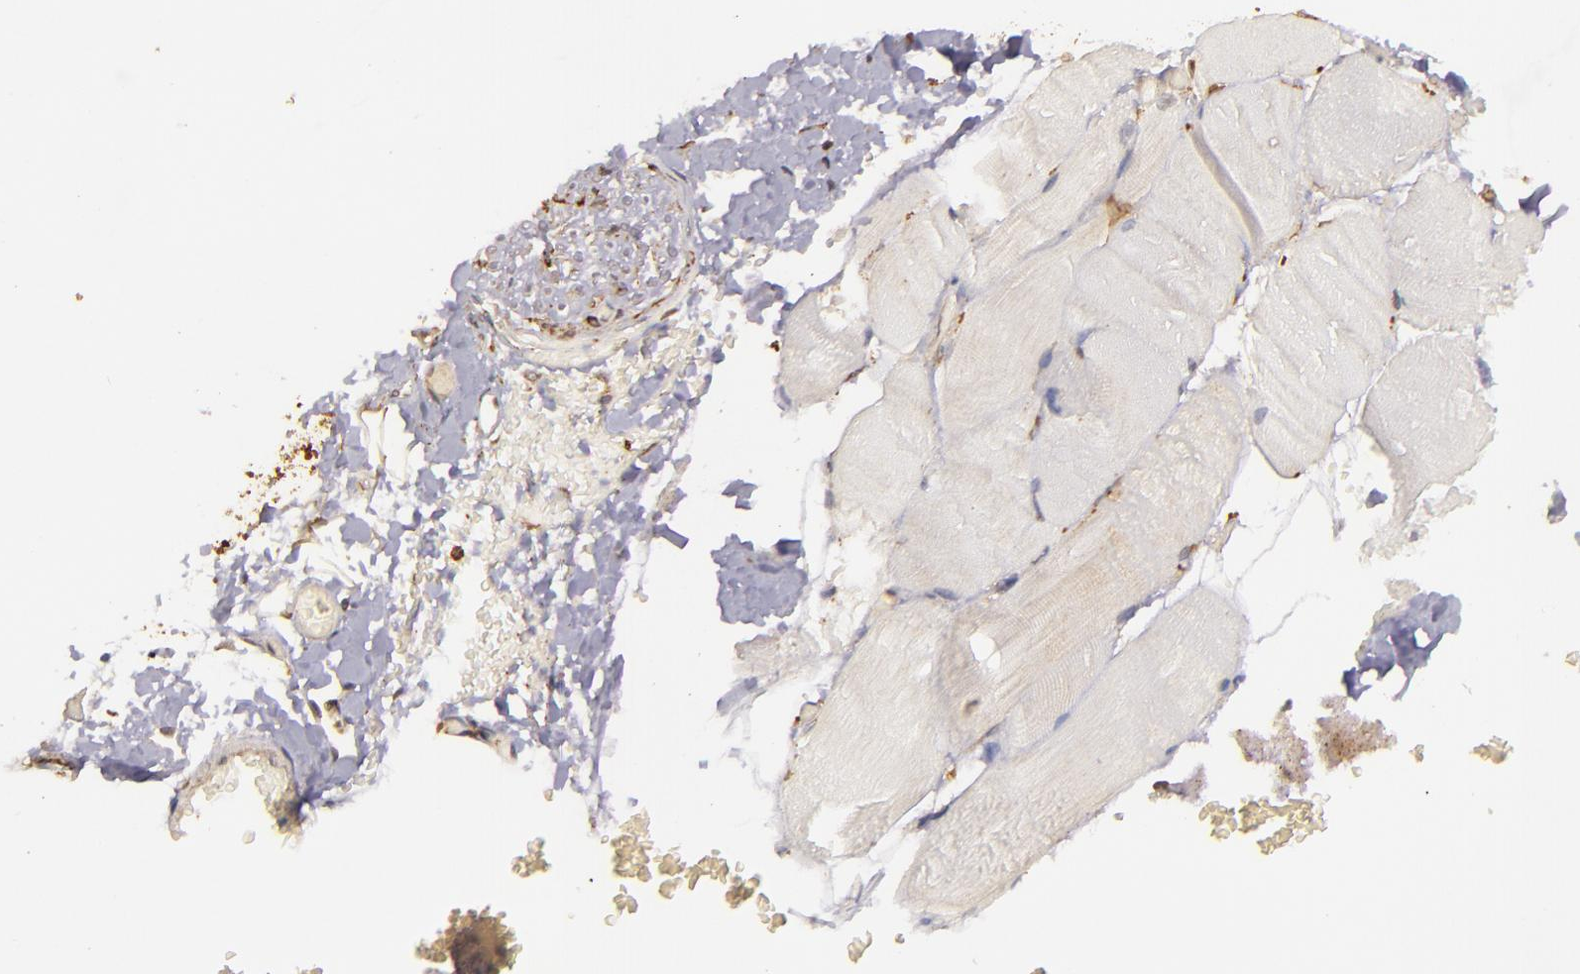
{"staining": {"intensity": "negative", "quantity": "none", "location": "none"}, "tissue": "skeletal muscle", "cell_type": "Myocytes", "image_type": "normal", "snomed": [{"axis": "morphology", "description": "Normal tissue, NOS"}, {"axis": "topography", "description": "Skeletal muscle"}, {"axis": "topography", "description": "Soft tissue"}], "caption": "The photomicrograph exhibits no staining of myocytes in normal skeletal muscle.", "gene": "SLC9A3R1", "patient": {"sex": "female", "age": 58}}